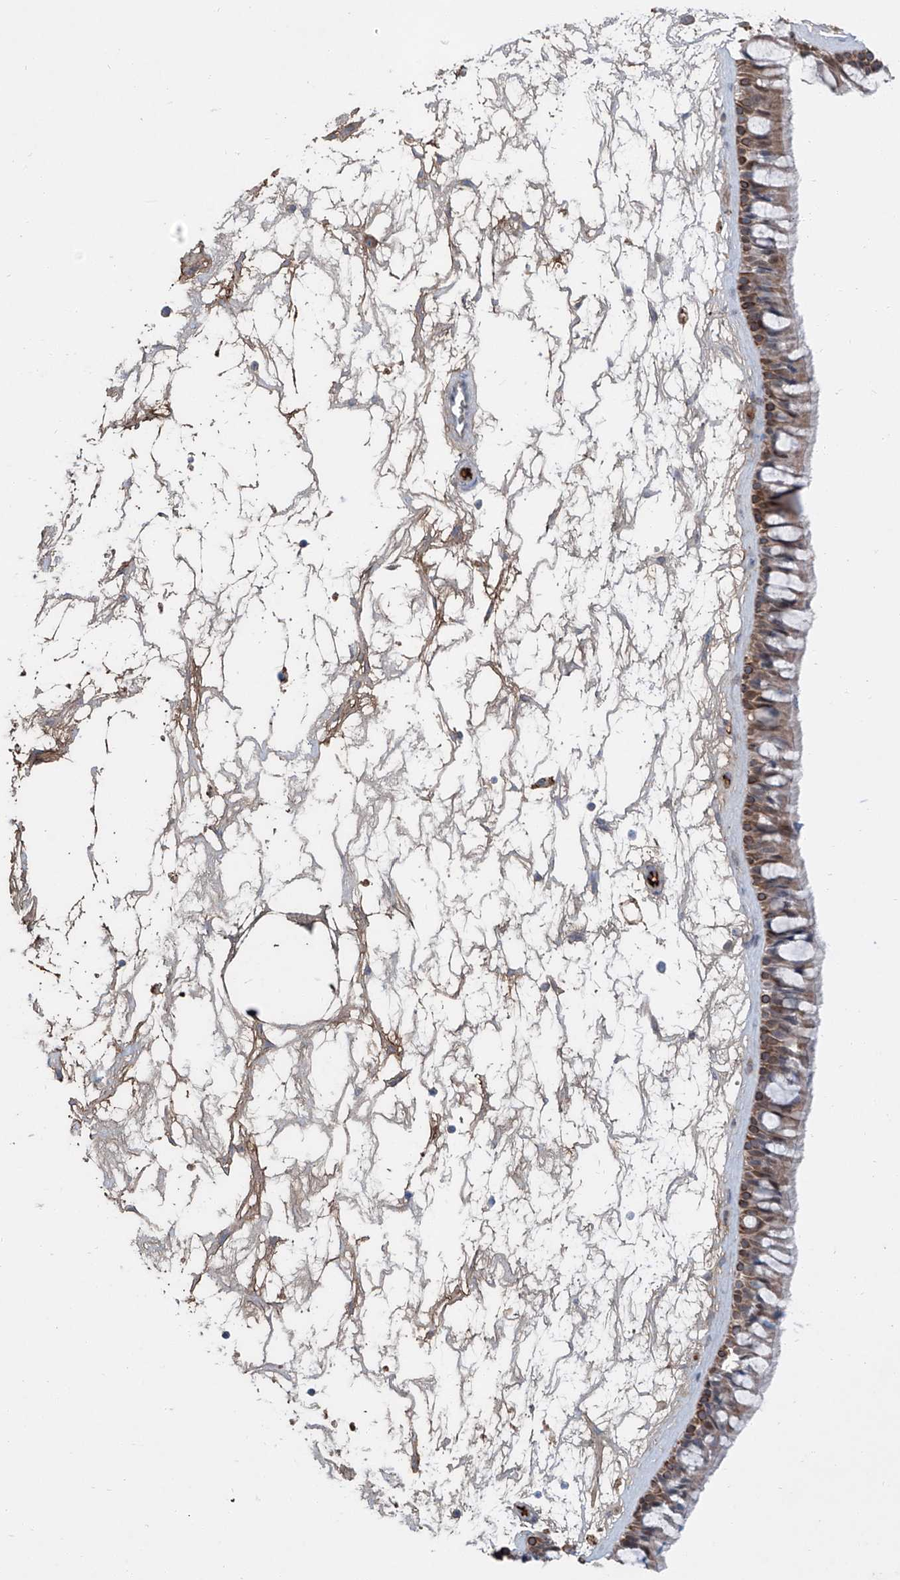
{"staining": {"intensity": "moderate", "quantity": ">75%", "location": "cytoplasmic/membranous"}, "tissue": "nasopharynx", "cell_type": "Respiratory epithelial cells", "image_type": "normal", "snomed": [{"axis": "morphology", "description": "Normal tissue, NOS"}, {"axis": "topography", "description": "Nasopharynx"}], "caption": "Moderate cytoplasmic/membranous expression for a protein is identified in about >75% of respiratory epithelial cells of unremarkable nasopharynx using immunohistochemistry (IHC).", "gene": "SIX4", "patient": {"sex": "male", "age": 64}}